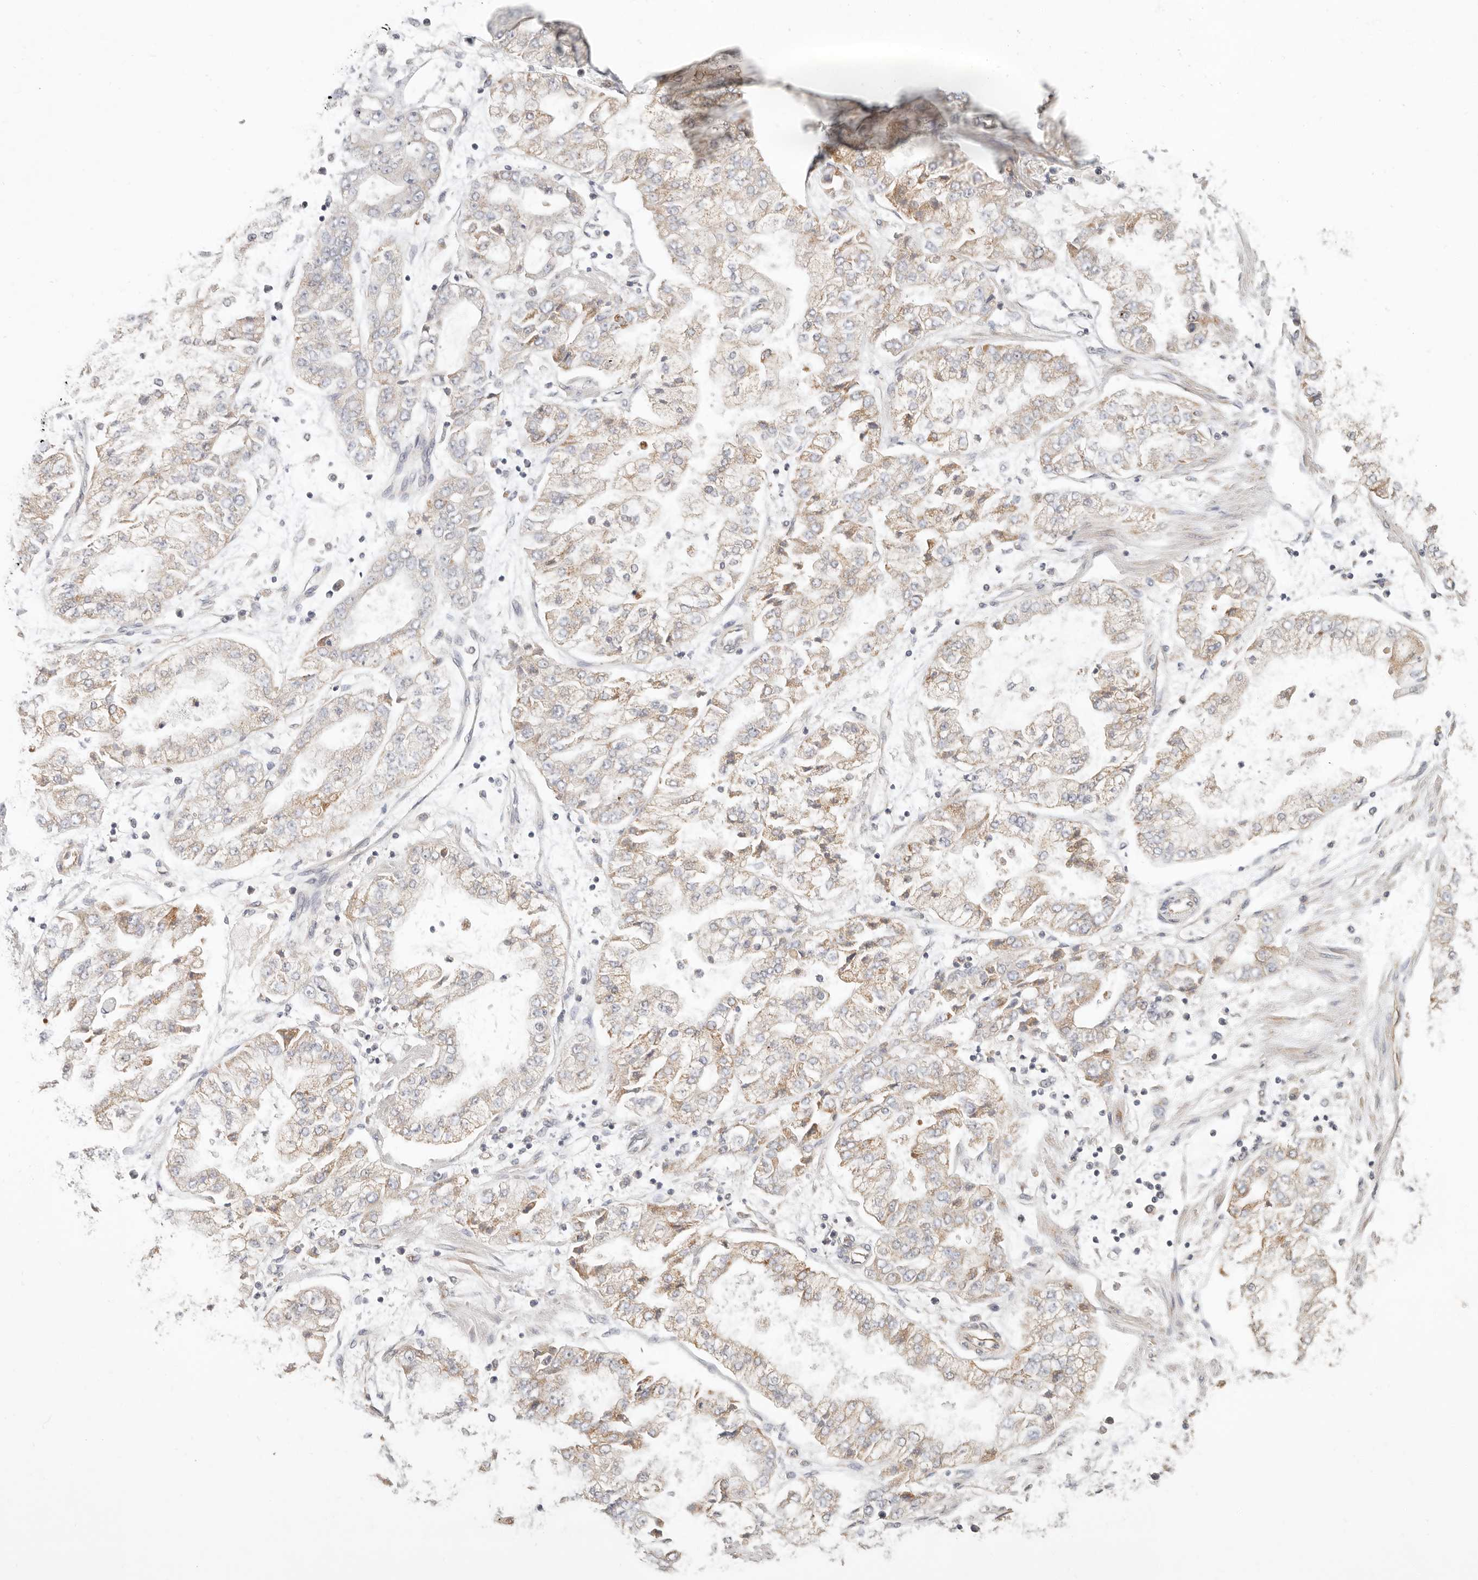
{"staining": {"intensity": "weak", "quantity": "25%-75%", "location": "cytoplasmic/membranous"}, "tissue": "stomach cancer", "cell_type": "Tumor cells", "image_type": "cancer", "snomed": [{"axis": "morphology", "description": "Adenocarcinoma, NOS"}, {"axis": "topography", "description": "Stomach"}], "caption": "Stomach adenocarcinoma tissue reveals weak cytoplasmic/membranous expression in approximately 25%-75% of tumor cells", "gene": "SPRING1", "patient": {"sex": "male", "age": 76}}